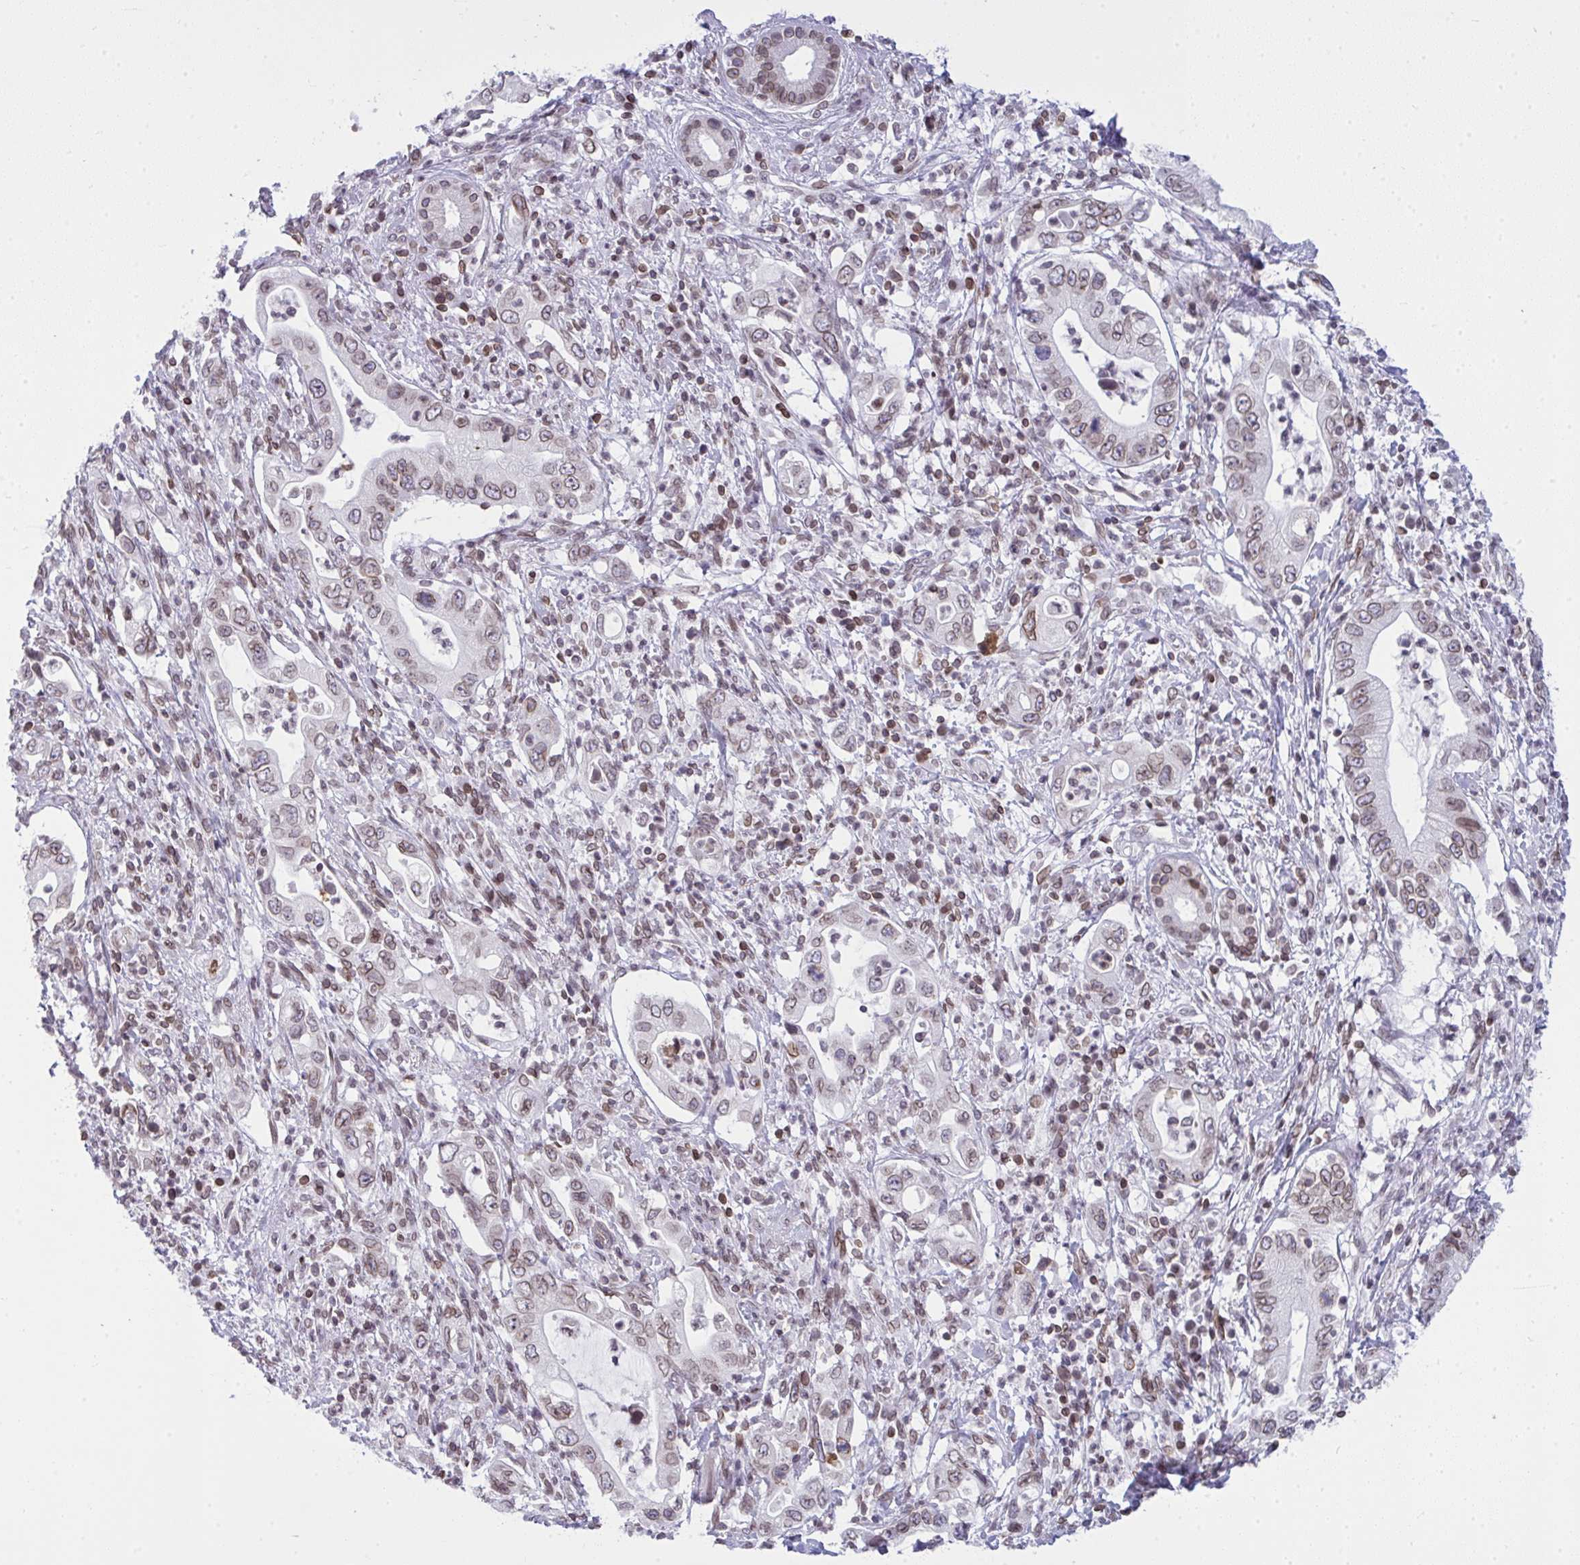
{"staining": {"intensity": "weak", "quantity": ">75%", "location": "cytoplasmic/membranous,nuclear"}, "tissue": "pancreatic cancer", "cell_type": "Tumor cells", "image_type": "cancer", "snomed": [{"axis": "morphology", "description": "Adenocarcinoma, NOS"}, {"axis": "topography", "description": "Pancreas"}], "caption": "There is low levels of weak cytoplasmic/membranous and nuclear expression in tumor cells of adenocarcinoma (pancreatic), as demonstrated by immunohistochemical staining (brown color).", "gene": "LMNB2", "patient": {"sex": "female", "age": 72}}